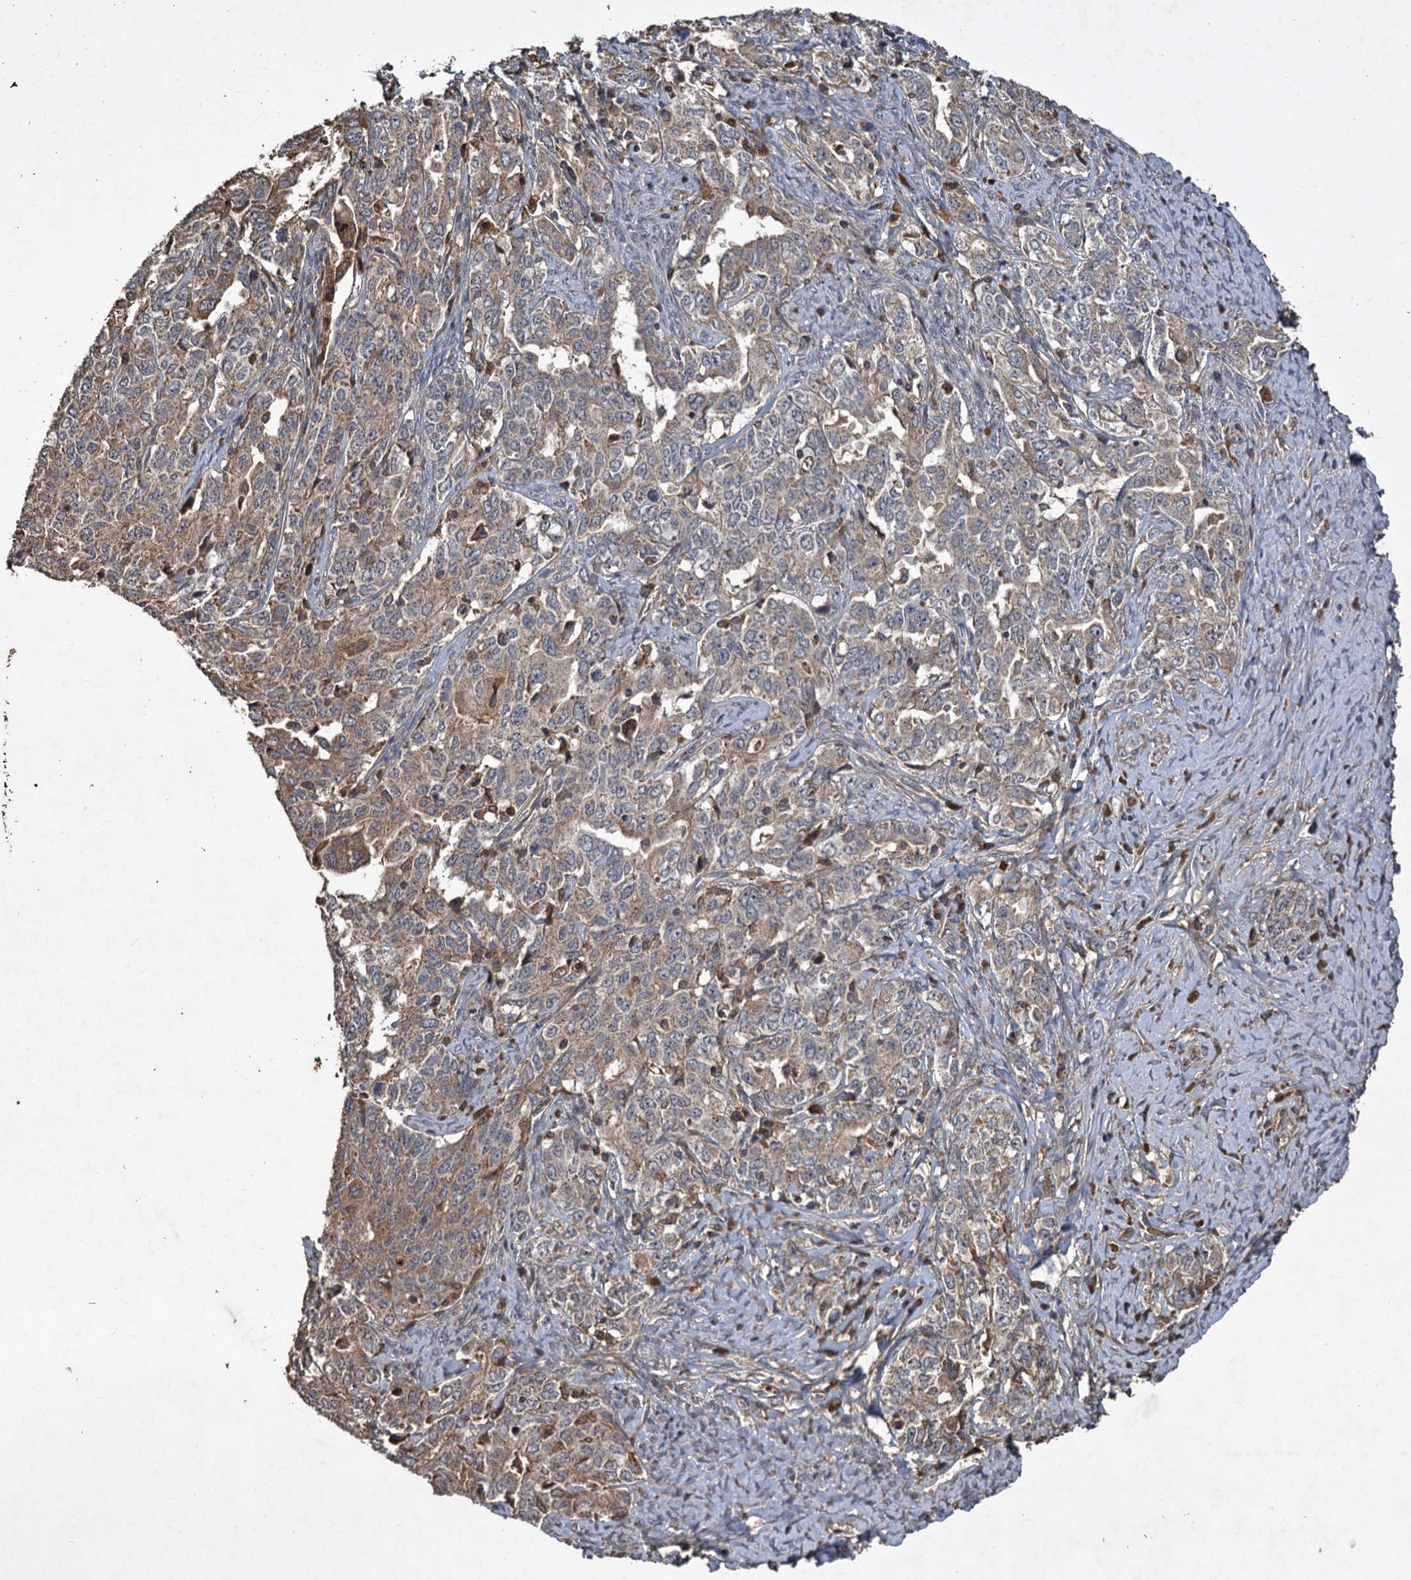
{"staining": {"intensity": "moderate", "quantity": "25%-75%", "location": "cytoplasmic/membranous"}, "tissue": "ovarian cancer", "cell_type": "Tumor cells", "image_type": "cancer", "snomed": [{"axis": "morphology", "description": "Carcinoma, endometroid"}, {"axis": "topography", "description": "Ovary"}], "caption": "Tumor cells show medium levels of moderate cytoplasmic/membranous expression in approximately 25%-75% of cells in endometroid carcinoma (ovarian).", "gene": "GCLC", "patient": {"sex": "female", "age": 62}}